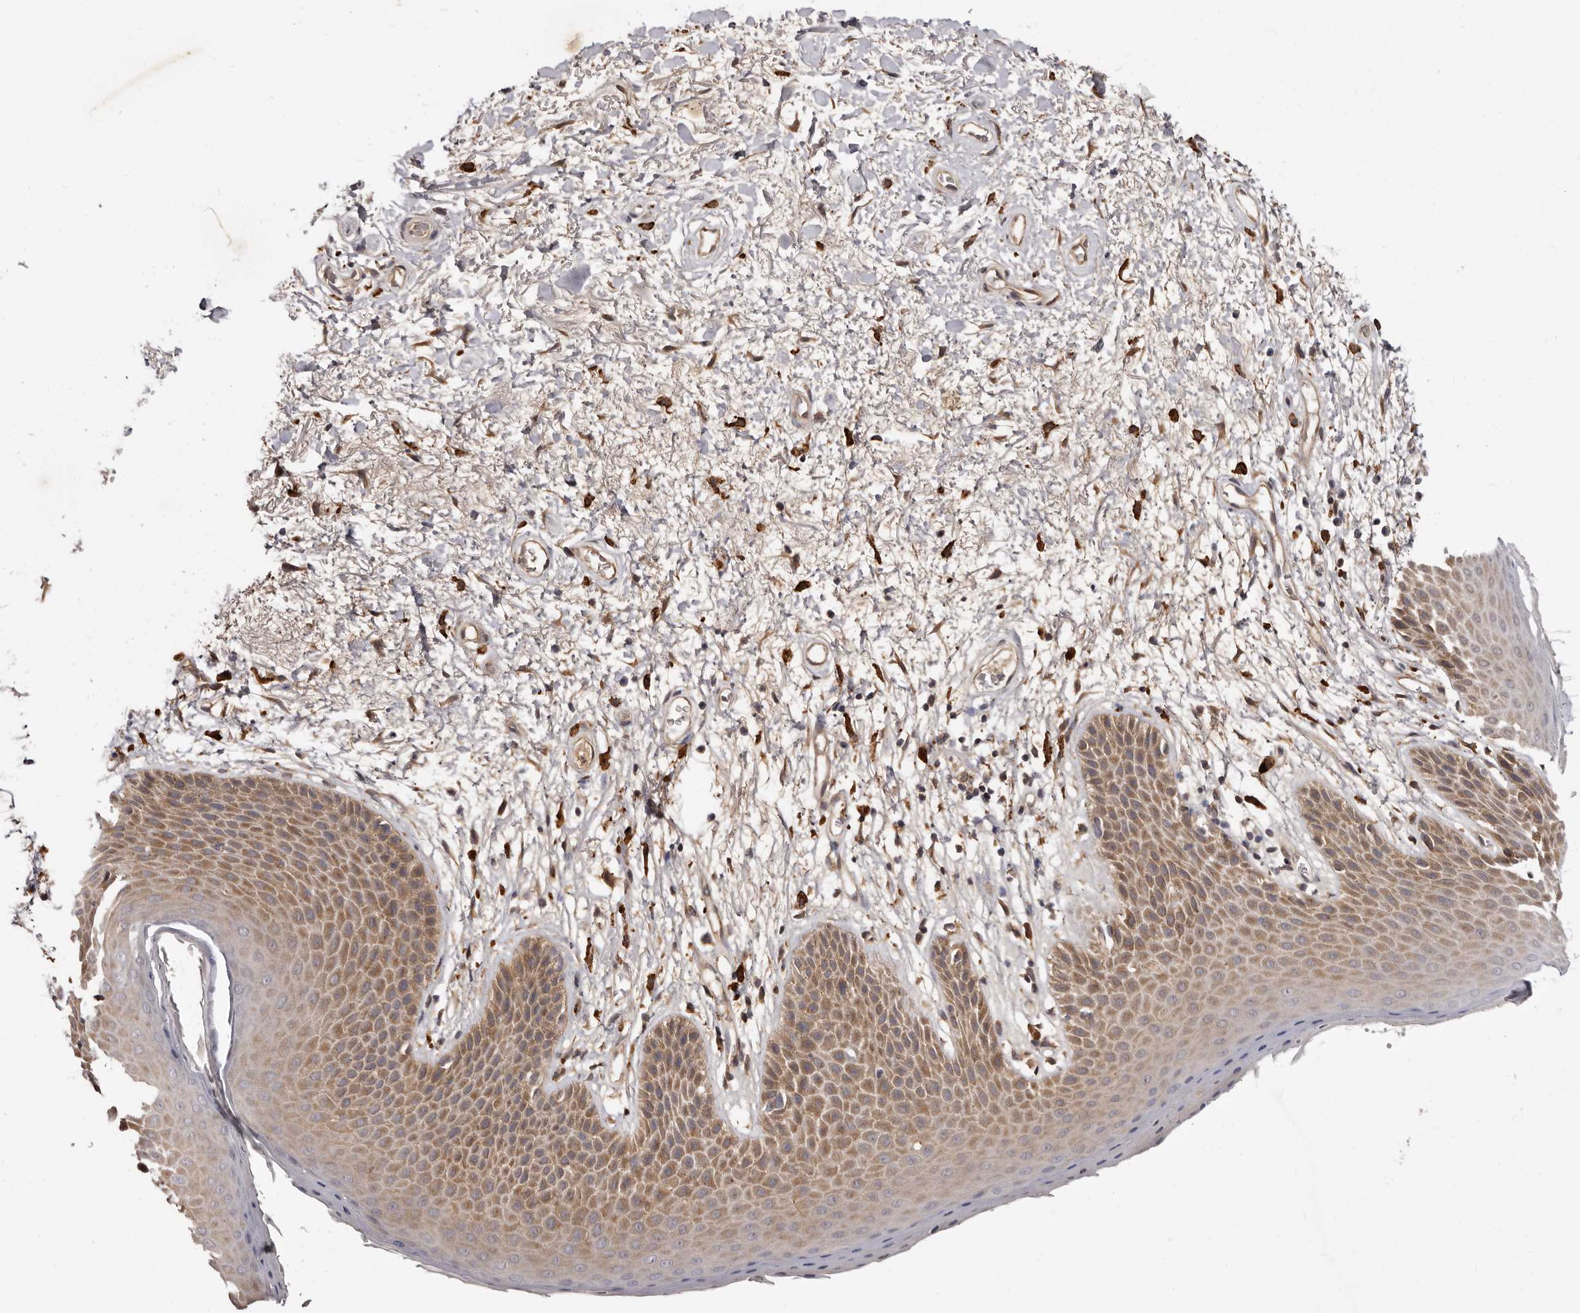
{"staining": {"intensity": "moderate", "quantity": ">75%", "location": "cytoplasmic/membranous"}, "tissue": "skin", "cell_type": "Epidermal cells", "image_type": "normal", "snomed": [{"axis": "morphology", "description": "Normal tissue, NOS"}, {"axis": "topography", "description": "Anal"}], "caption": "Protein staining of normal skin demonstrates moderate cytoplasmic/membranous positivity in approximately >75% of epidermal cells. Nuclei are stained in blue.", "gene": "INAVA", "patient": {"sex": "male", "age": 74}}